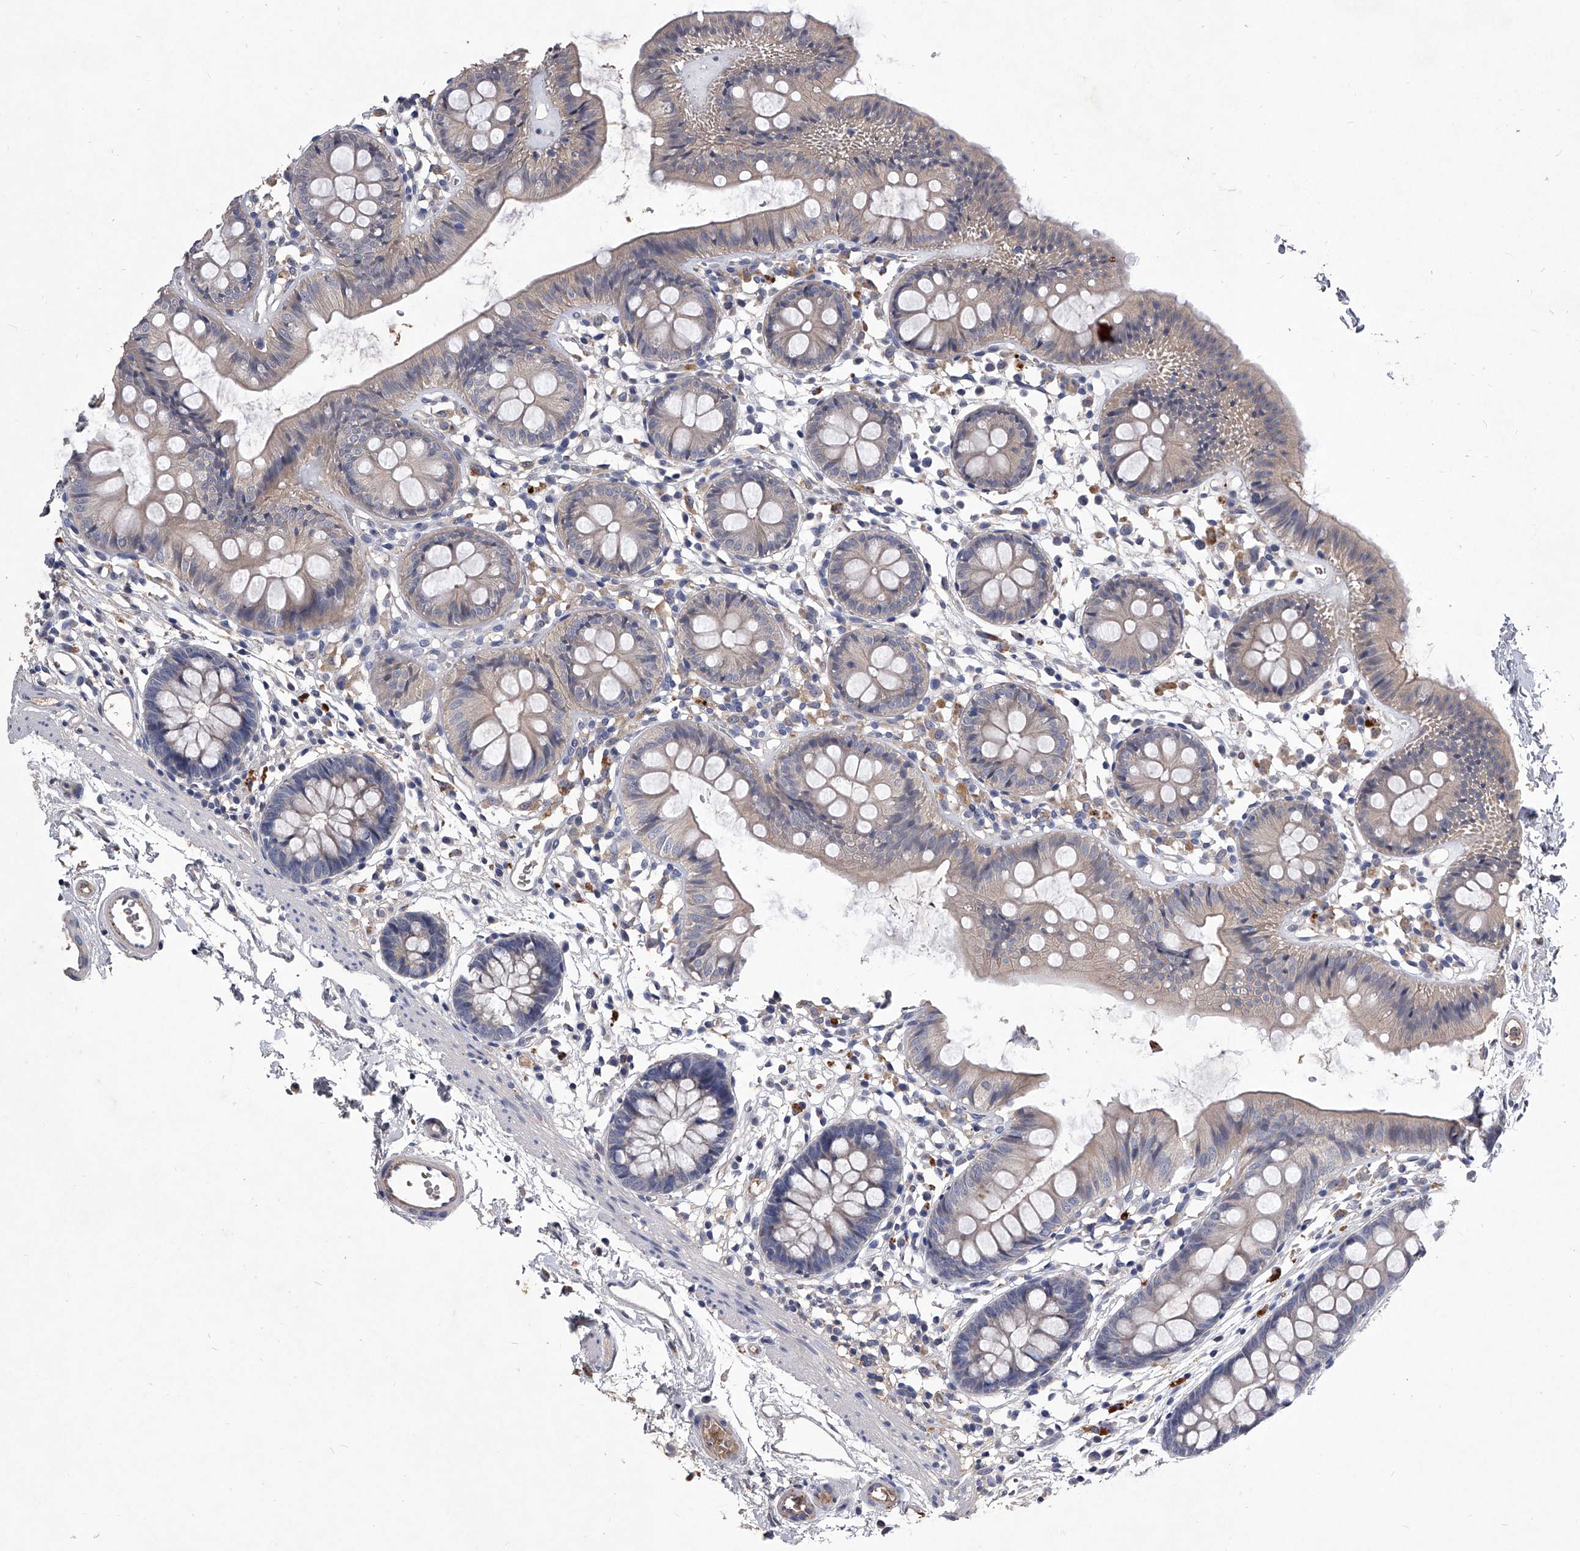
{"staining": {"intensity": "weak", "quantity": ">75%", "location": "cytoplasmic/membranous"}, "tissue": "colon", "cell_type": "Endothelial cells", "image_type": "normal", "snomed": [{"axis": "morphology", "description": "Normal tissue, NOS"}, {"axis": "topography", "description": "Colon"}], "caption": "This is an image of IHC staining of unremarkable colon, which shows weak expression in the cytoplasmic/membranous of endothelial cells.", "gene": "C5", "patient": {"sex": "male", "age": 56}}